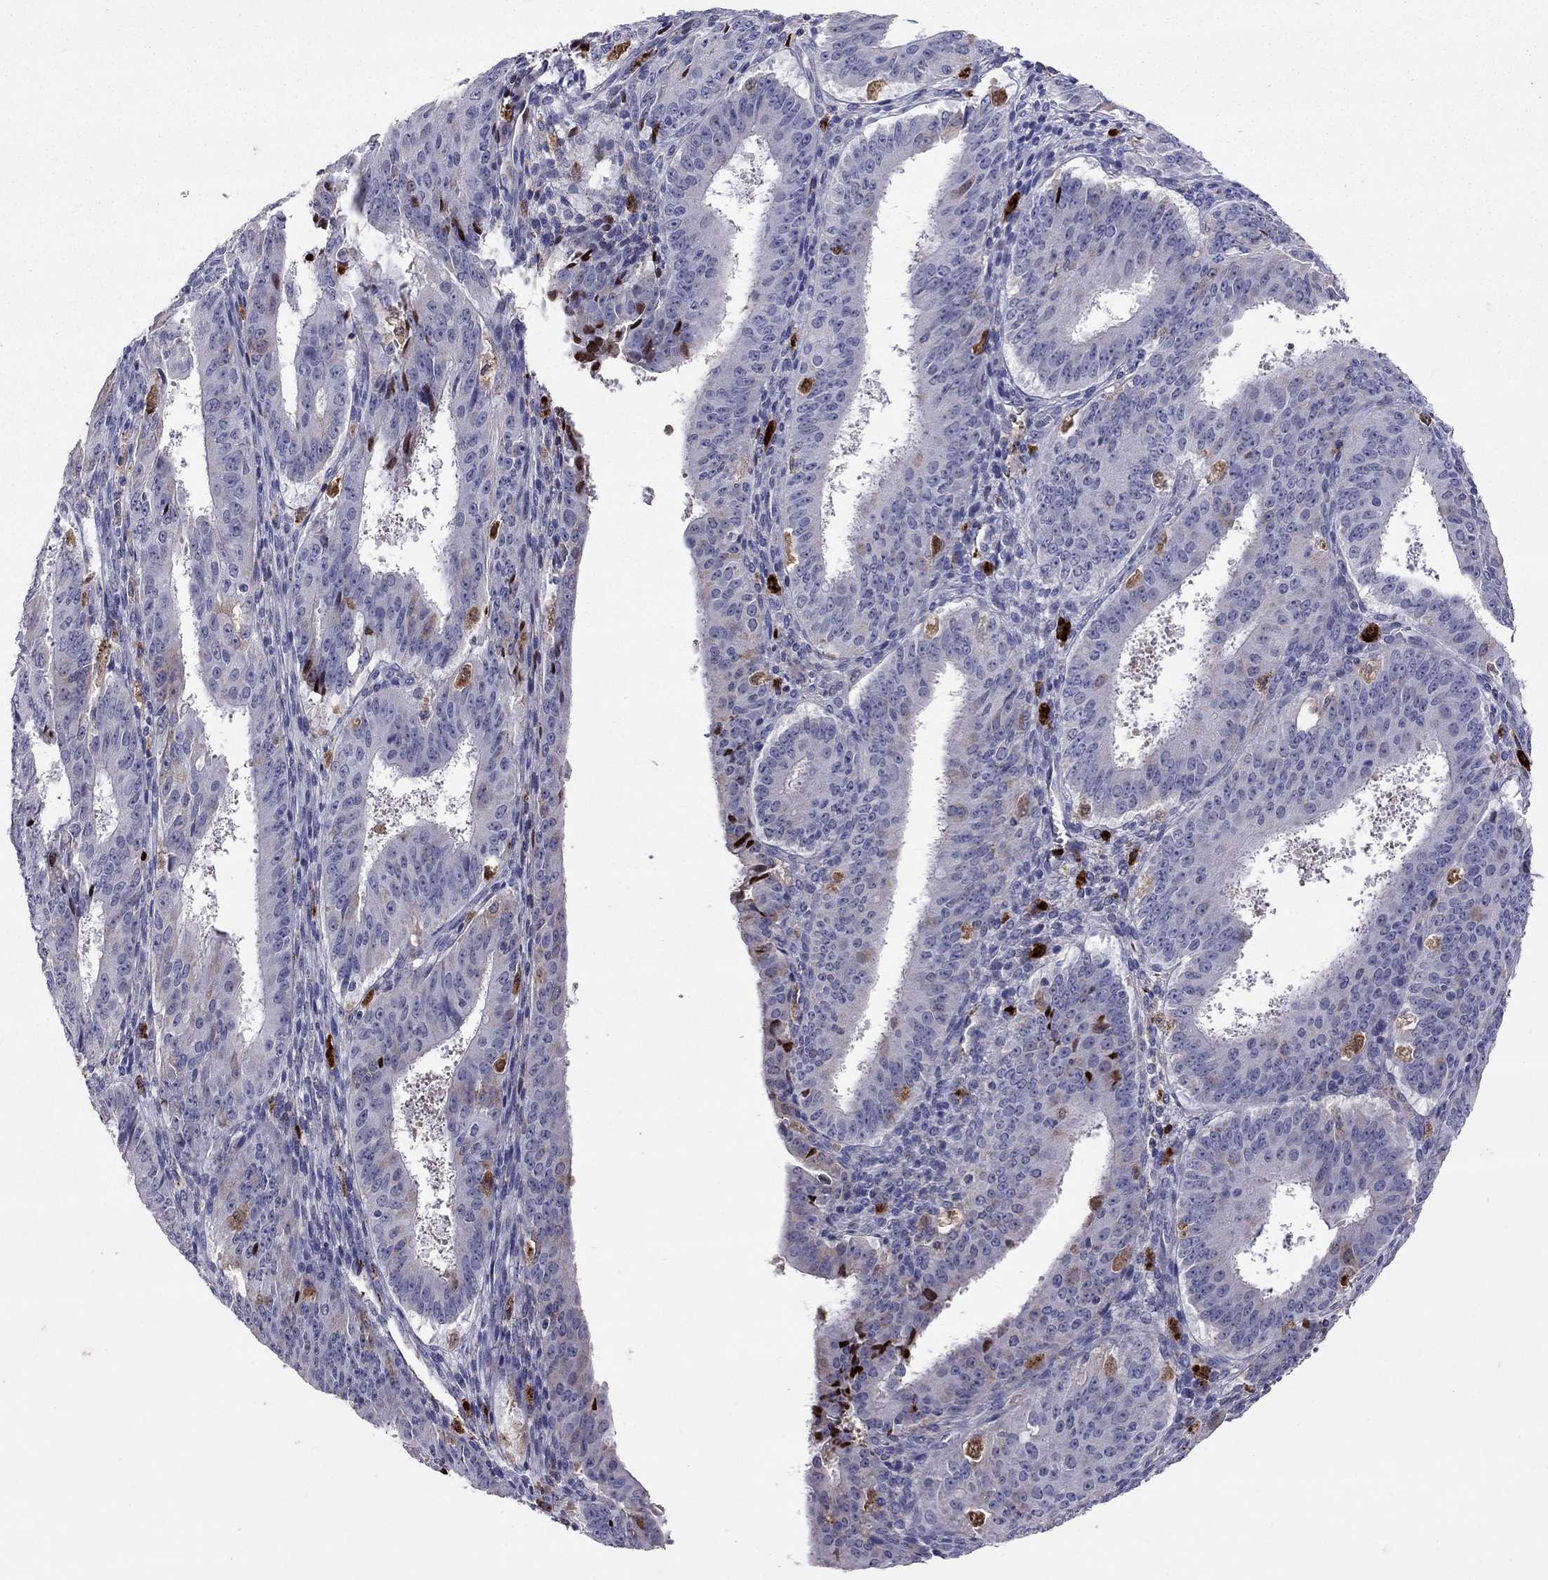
{"staining": {"intensity": "moderate", "quantity": "<25%", "location": "cytoplasmic/membranous"}, "tissue": "ovarian cancer", "cell_type": "Tumor cells", "image_type": "cancer", "snomed": [{"axis": "morphology", "description": "Carcinoma, endometroid"}, {"axis": "topography", "description": "Ovary"}], "caption": "This histopathology image shows immunohistochemistry staining of human ovarian endometroid carcinoma, with low moderate cytoplasmic/membranous expression in about <25% of tumor cells.", "gene": "SERPINA3", "patient": {"sex": "female", "age": 42}}